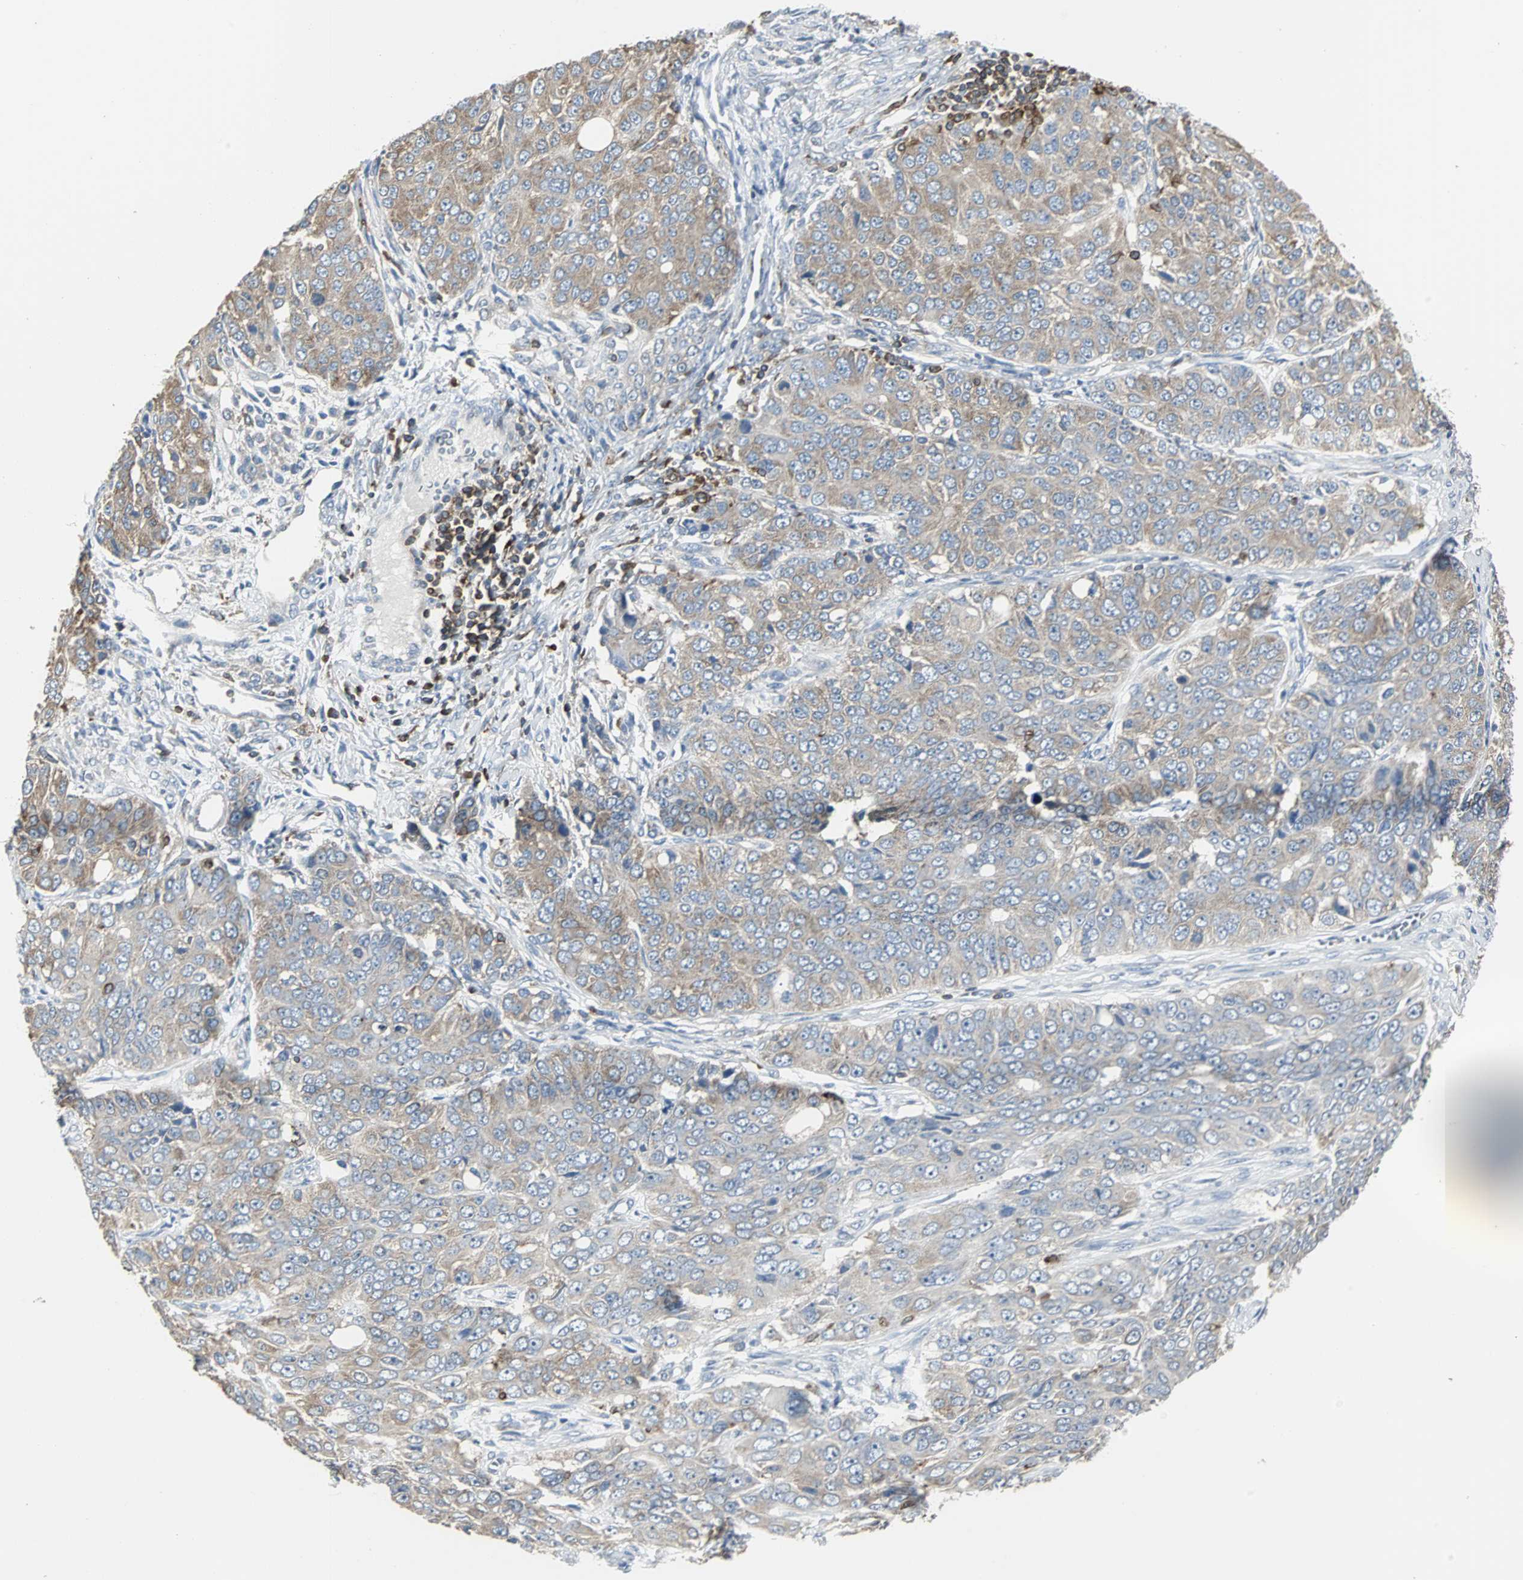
{"staining": {"intensity": "moderate", "quantity": ">75%", "location": "cytoplasmic/membranous"}, "tissue": "ovarian cancer", "cell_type": "Tumor cells", "image_type": "cancer", "snomed": [{"axis": "morphology", "description": "Carcinoma, endometroid"}, {"axis": "topography", "description": "Ovary"}], "caption": "This image displays IHC staining of endometroid carcinoma (ovarian), with medium moderate cytoplasmic/membranous staining in approximately >75% of tumor cells.", "gene": "LRRFIP1", "patient": {"sex": "female", "age": 51}}